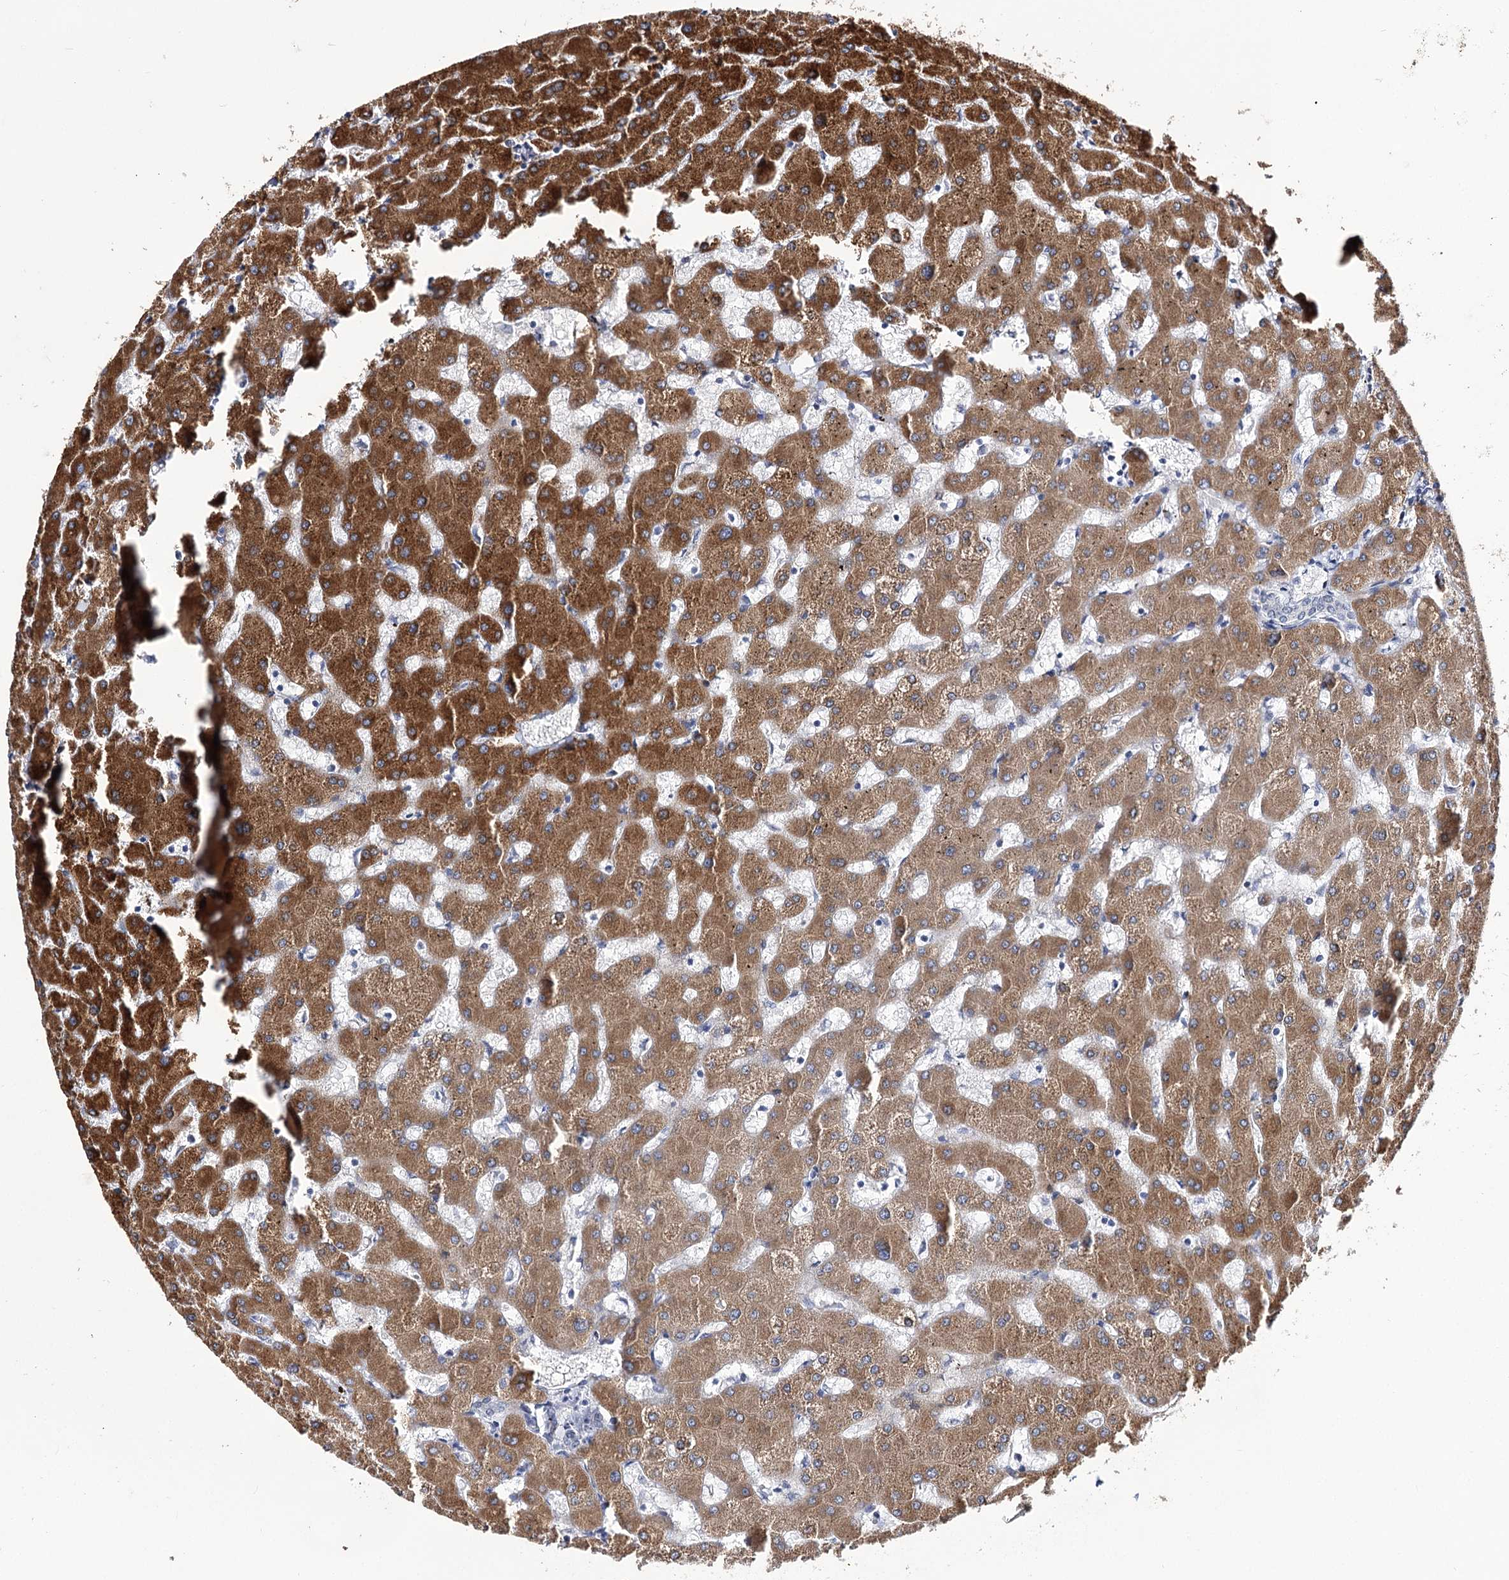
{"staining": {"intensity": "weak", "quantity": "<25%", "location": "cytoplasmic/membranous"}, "tissue": "liver", "cell_type": "Cholangiocytes", "image_type": "normal", "snomed": [{"axis": "morphology", "description": "Normal tissue, NOS"}, {"axis": "topography", "description": "Liver"}], "caption": "Micrograph shows no significant protein expression in cholangiocytes of benign liver.", "gene": "TMEM201", "patient": {"sex": "female", "age": 63}}